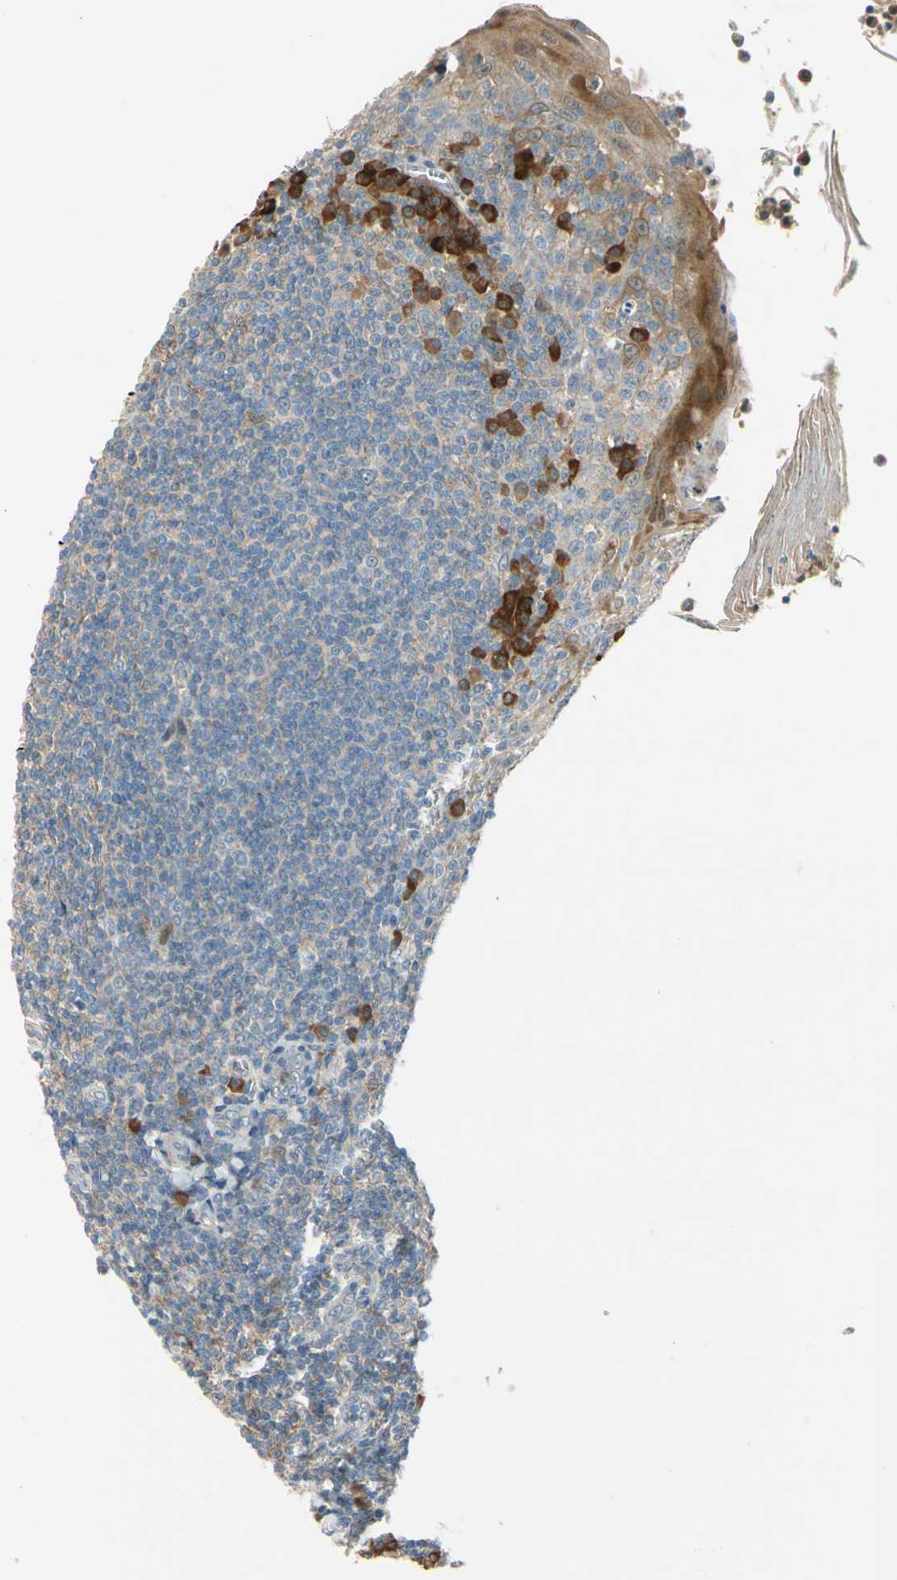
{"staining": {"intensity": "weak", "quantity": ">75%", "location": "cytoplasmic/membranous"}, "tissue": "tonsil", "cell_type": "Germinal center cells", "image_type": "normal", "snomed": [{"axis": "morphology", "description": "Normal tissue, NOS"}, {"axis": "topography", "description": "Tonsil"}], "caption": "Protein analysis of normal tonsil reveals weak cytoplasmic/membranous expression in approximately >75% of germinal center cells.", "gene": "WIPI1", "patient": {"sex": "male", "age": 31}}